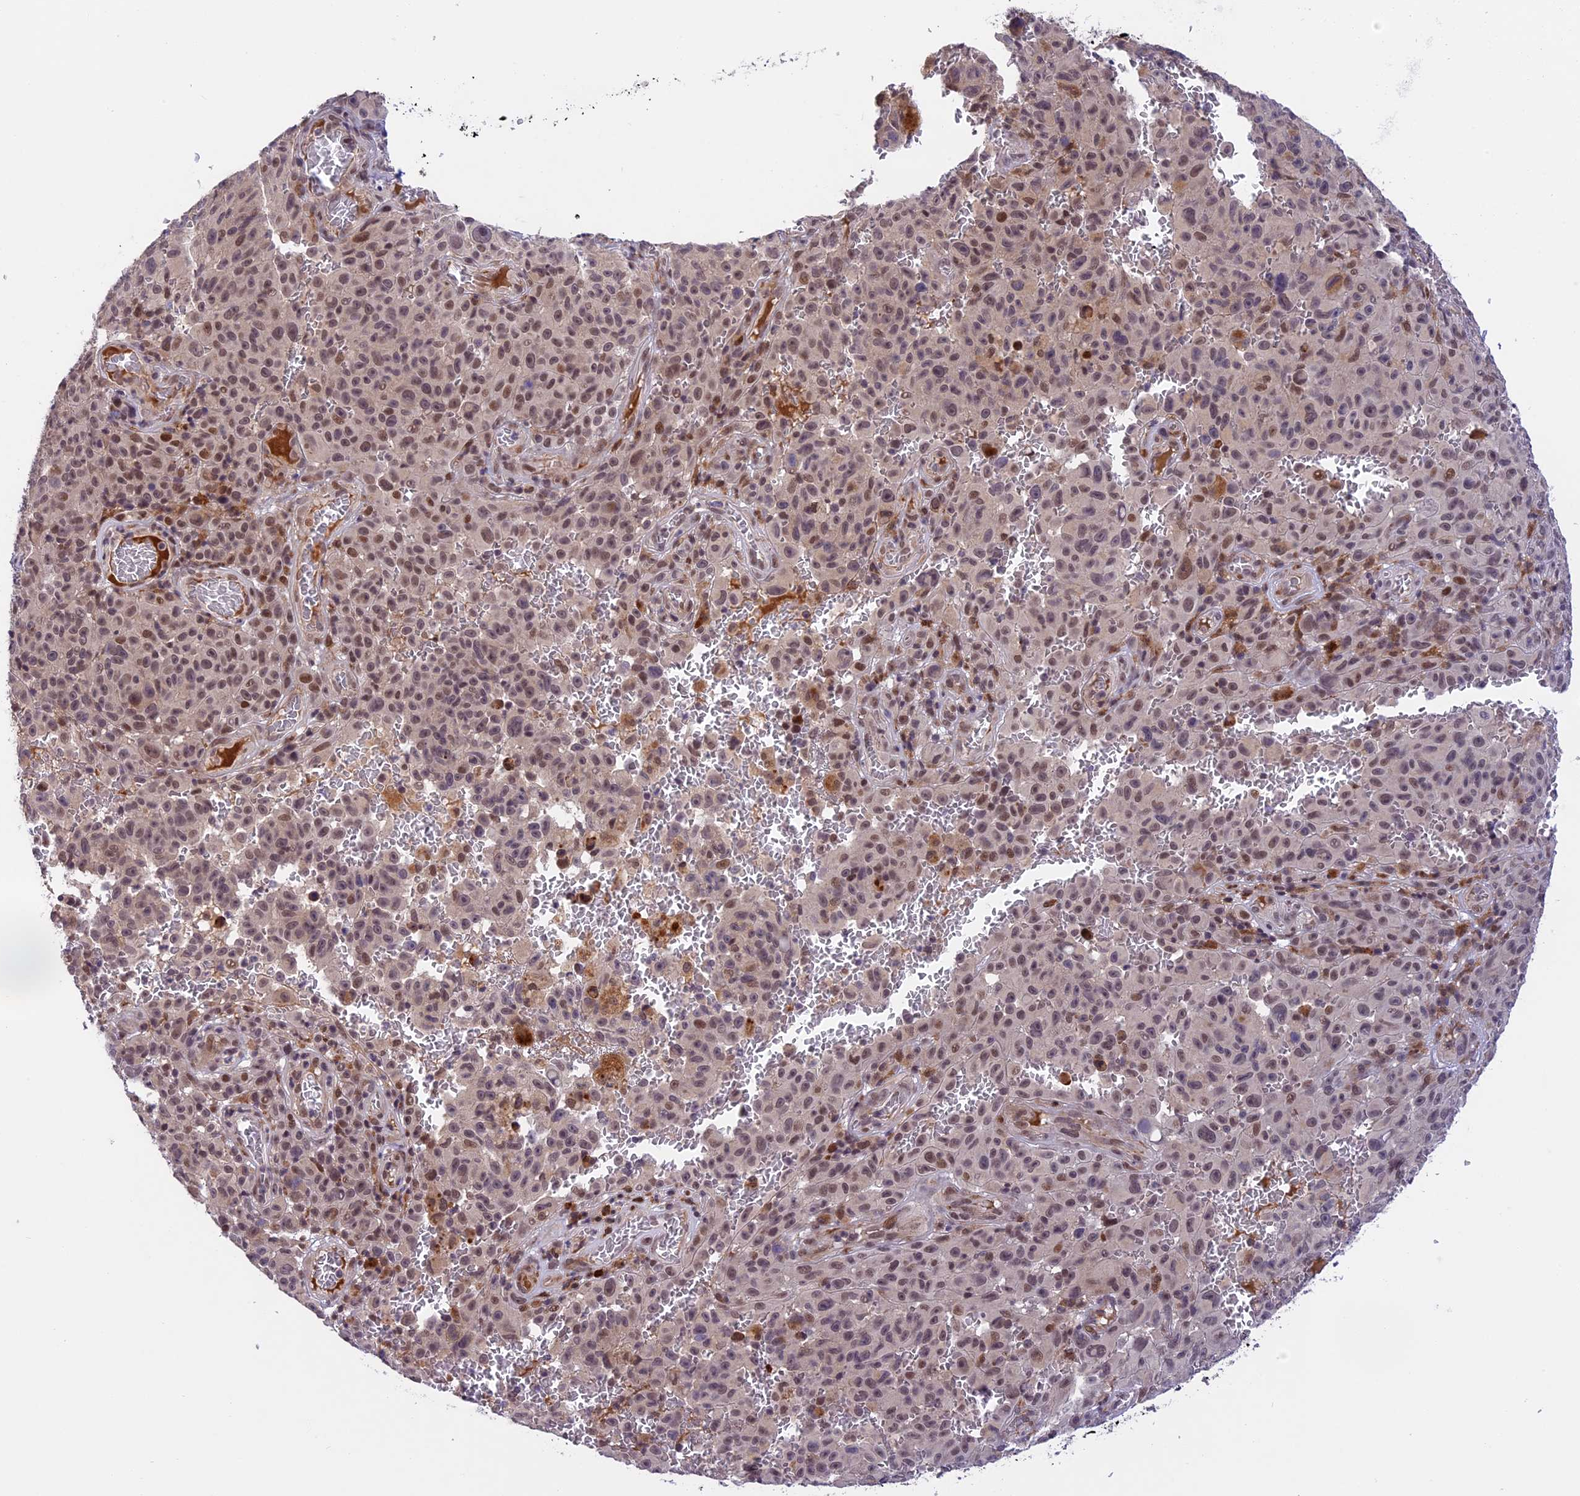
{"staining": {"intensity": "moderate", "quantity": "25%-75%", "location": "nuclear"}, "tissue": "melanoma", "cell_type": "Tumor cells", "image_type": "cancer", "snomed": [{"axis": "morphology", "description": "Malignant melanoma, NOS"}, {"axis": "topography", "description": "Skin"}], "caption": "IHC of human melanoma displays medium levels of moderate nuclear positivity in about 25%-75% of tumor cells. (IHC, brightfield microscopy, high magnification).", "gene": "FBXO45", "patient": {"sex": "female", "age": 82}}